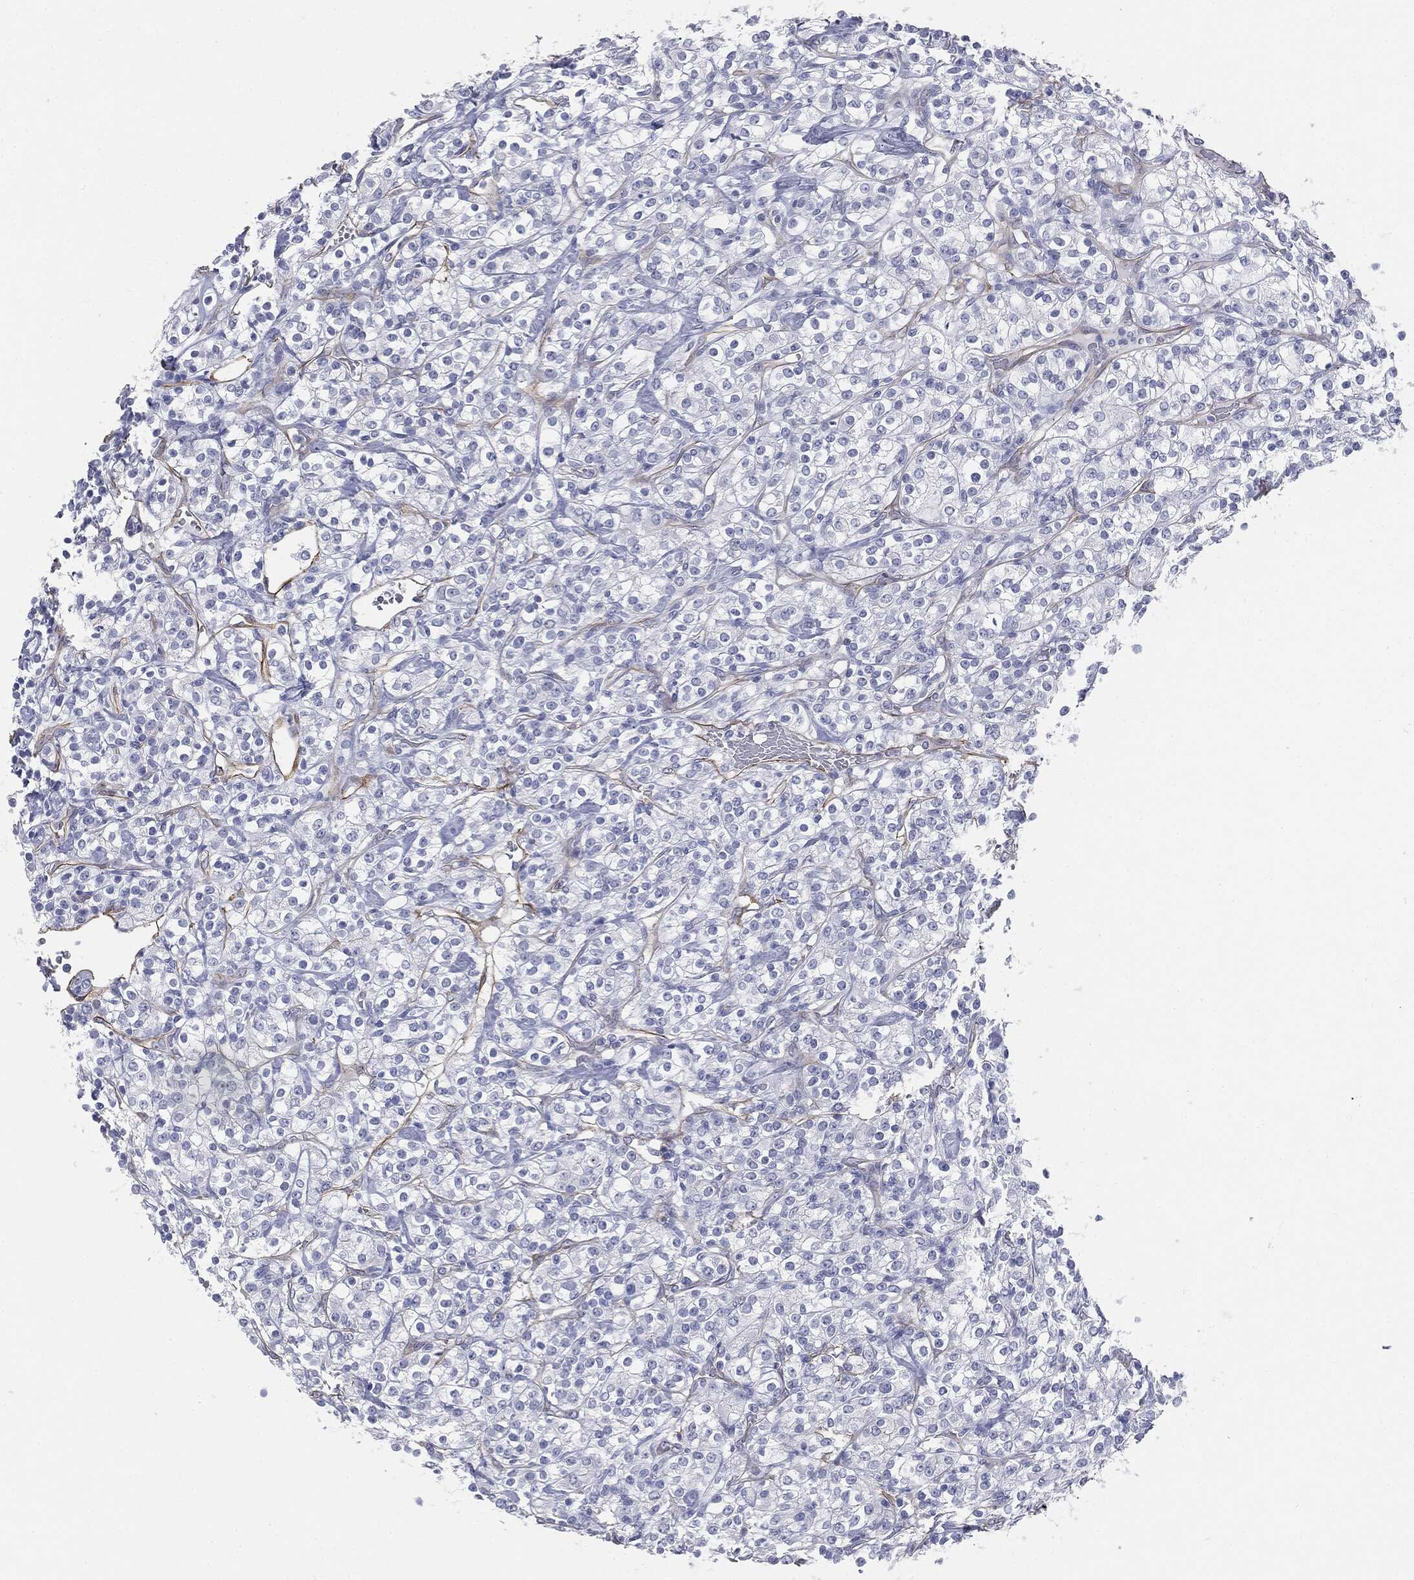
{"staining": {"intensity": "negative", "quantity": "none", "location": "none"}, "tissue": "renal cancer", "cell_type": "Tumor cells", "image_type": "cancer", "snomed": [{"axis": "morphology", "description": "Adenocarcinoma, NOS"}, {"axis": "topography", "description": "Kidney"}], "caption": "Human renal cancer stained for a protein using immunohistochemistry demonstrates no expression in tumor cells.", "gene": "MUC5AC", "patient": {"sex": "male", "age": 77}}